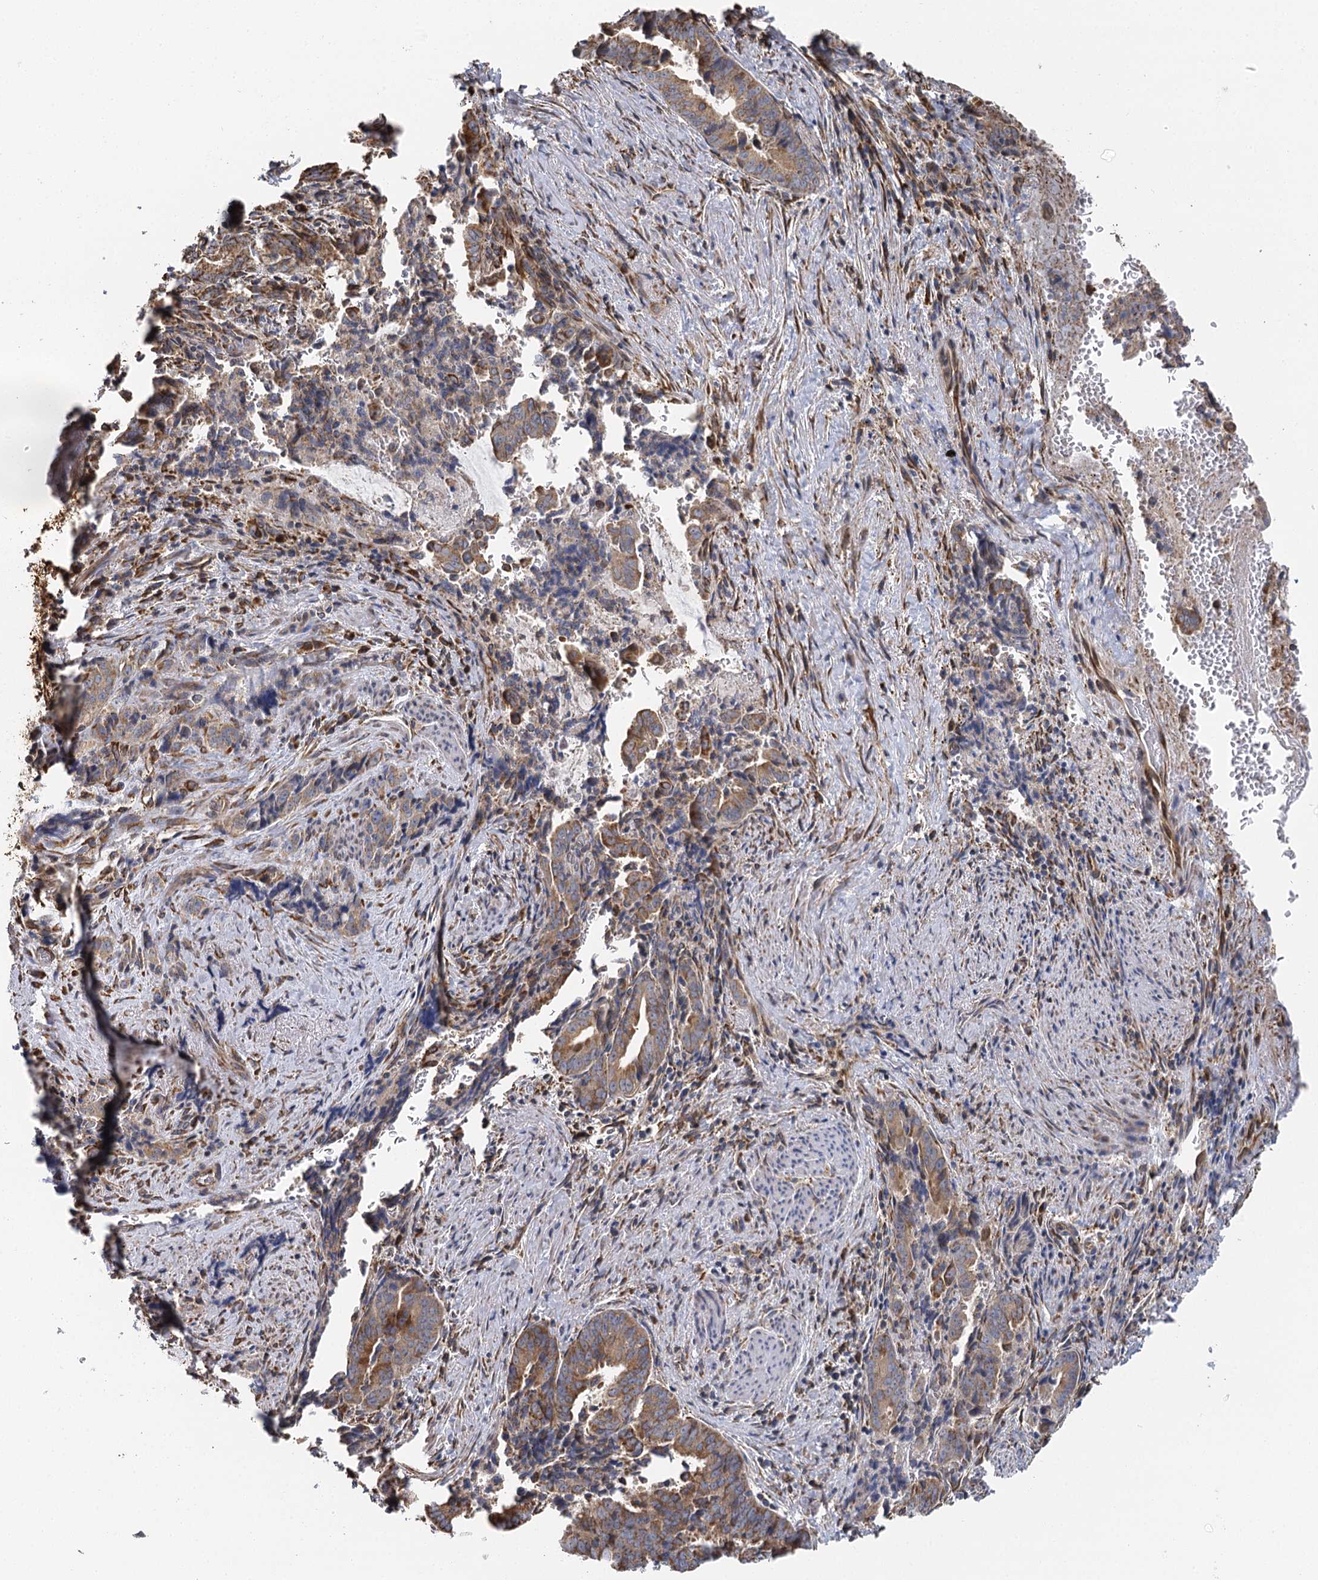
{"staining": {"intensity": "moderate", "quantity": ">75%", "location": "cytoplasmic/membranous"}, "tissue": "pancreatic cancer", "cell_type": "Tumor cells", "image_type": "cancer", "snomed": [{"axis": "morphology", "description": "Adenocarcinoma, NOS"}, {"axis": "topography", "description": "Pancreas"}], "caption": "The immunohistochemical stain labels moderate cytoplasmic/membranous staining in tumor cells of pancreatic cancer (adenocarcinoma) tissue.", "gene": "IL11RA", "patient": {"sex": "female", "age": 63}}